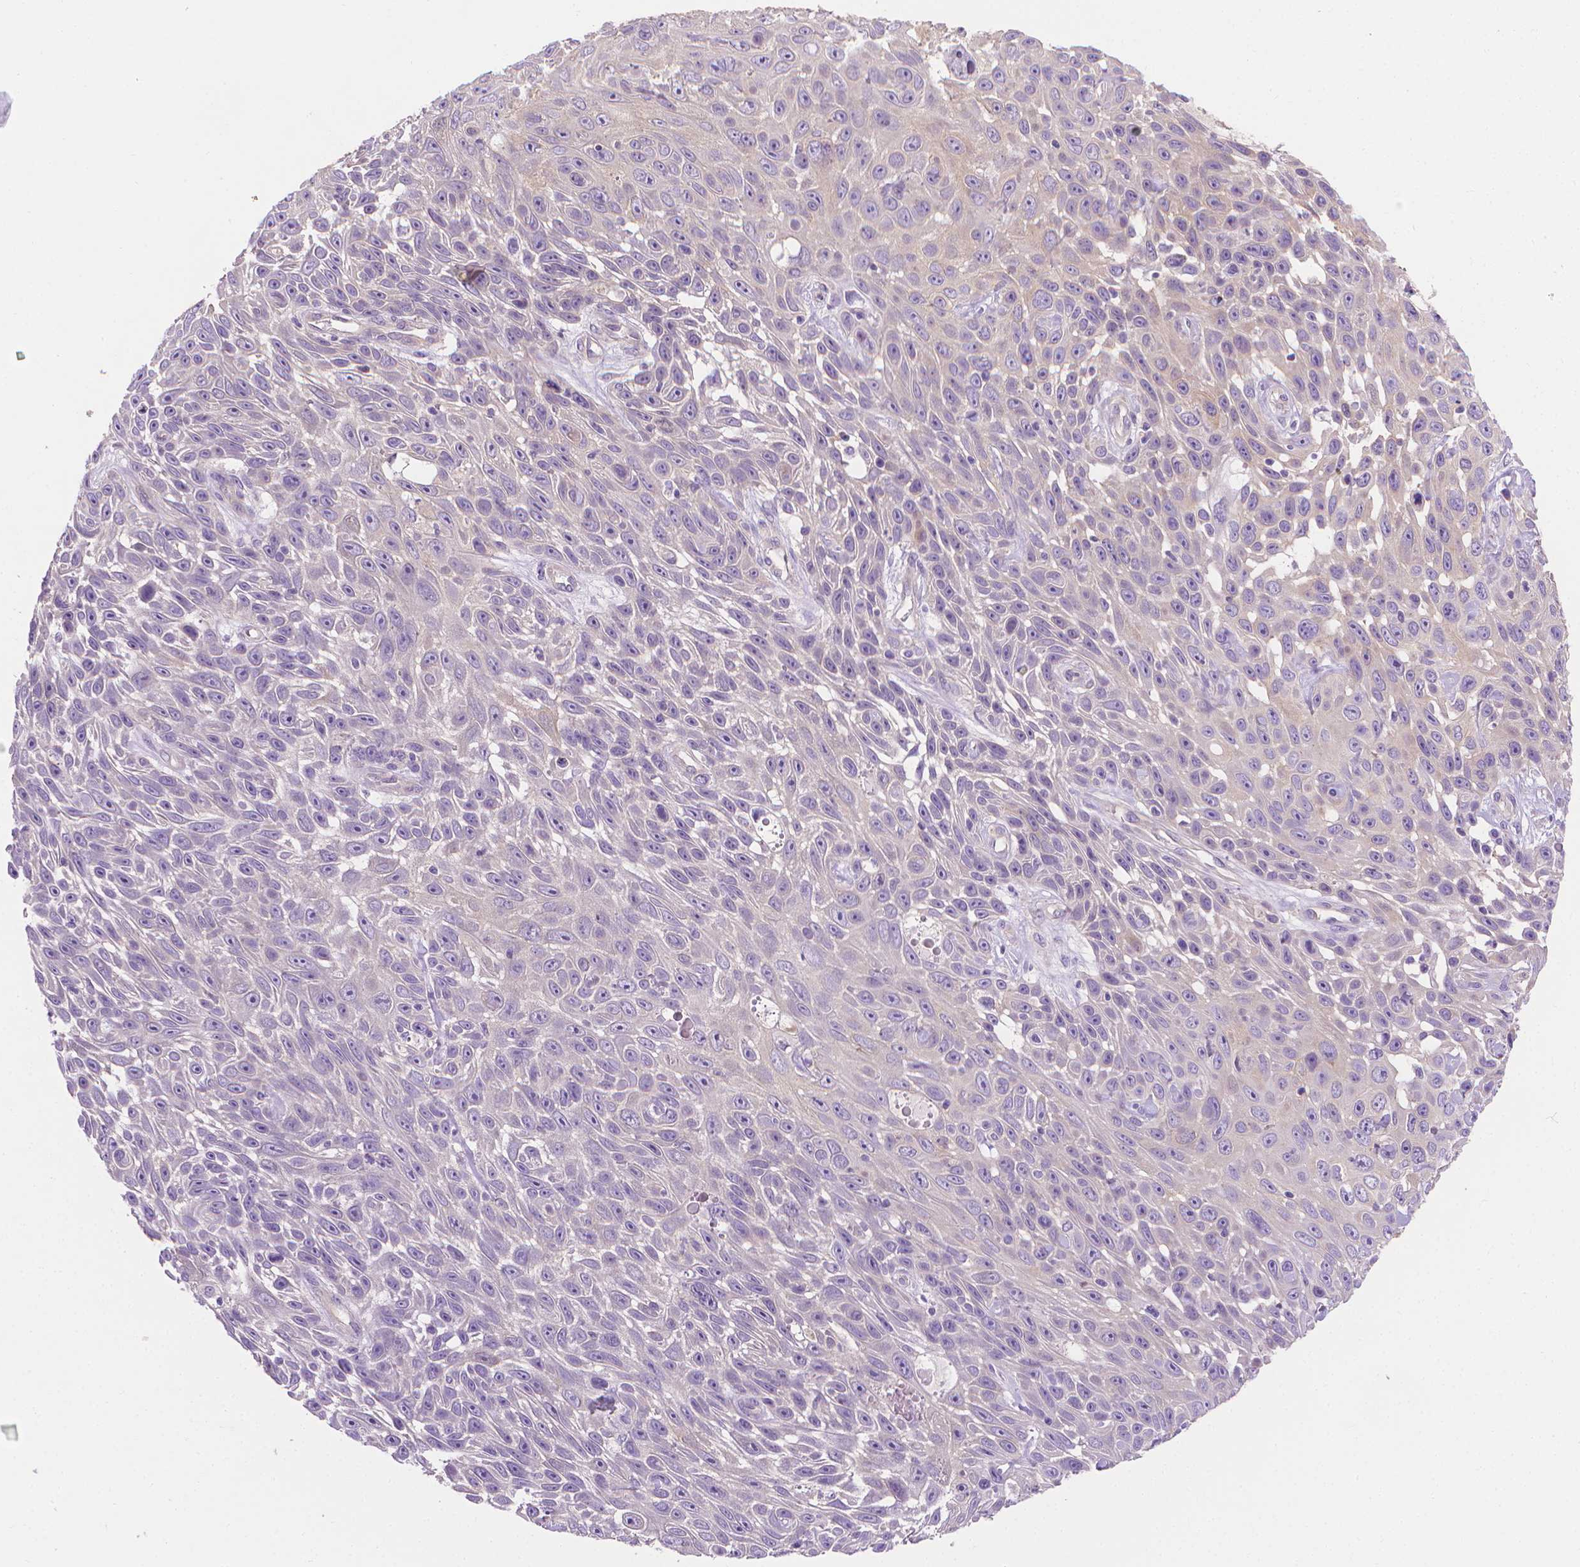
{"staining": {"intensity": "negative", "quantity": "none", "location": "none"}, "tissue": "skin cancer", "cell_type": "Tumor cells", "image_type": "cancer", "snomed": [{"axis": "morphology", "description": "Squamous cell carcinoma, NOS"}, {"axis": "topography", "description": "Skin"}], "caption": "High power microscopy photomicrograph of an immunohistochemistry (IHC) image of skin cancer (squamous cell carcinoma), revealing no significant positivity in tumor cells.", "gene": "FASN", "patient": {"sex": "male", "age": 82}}